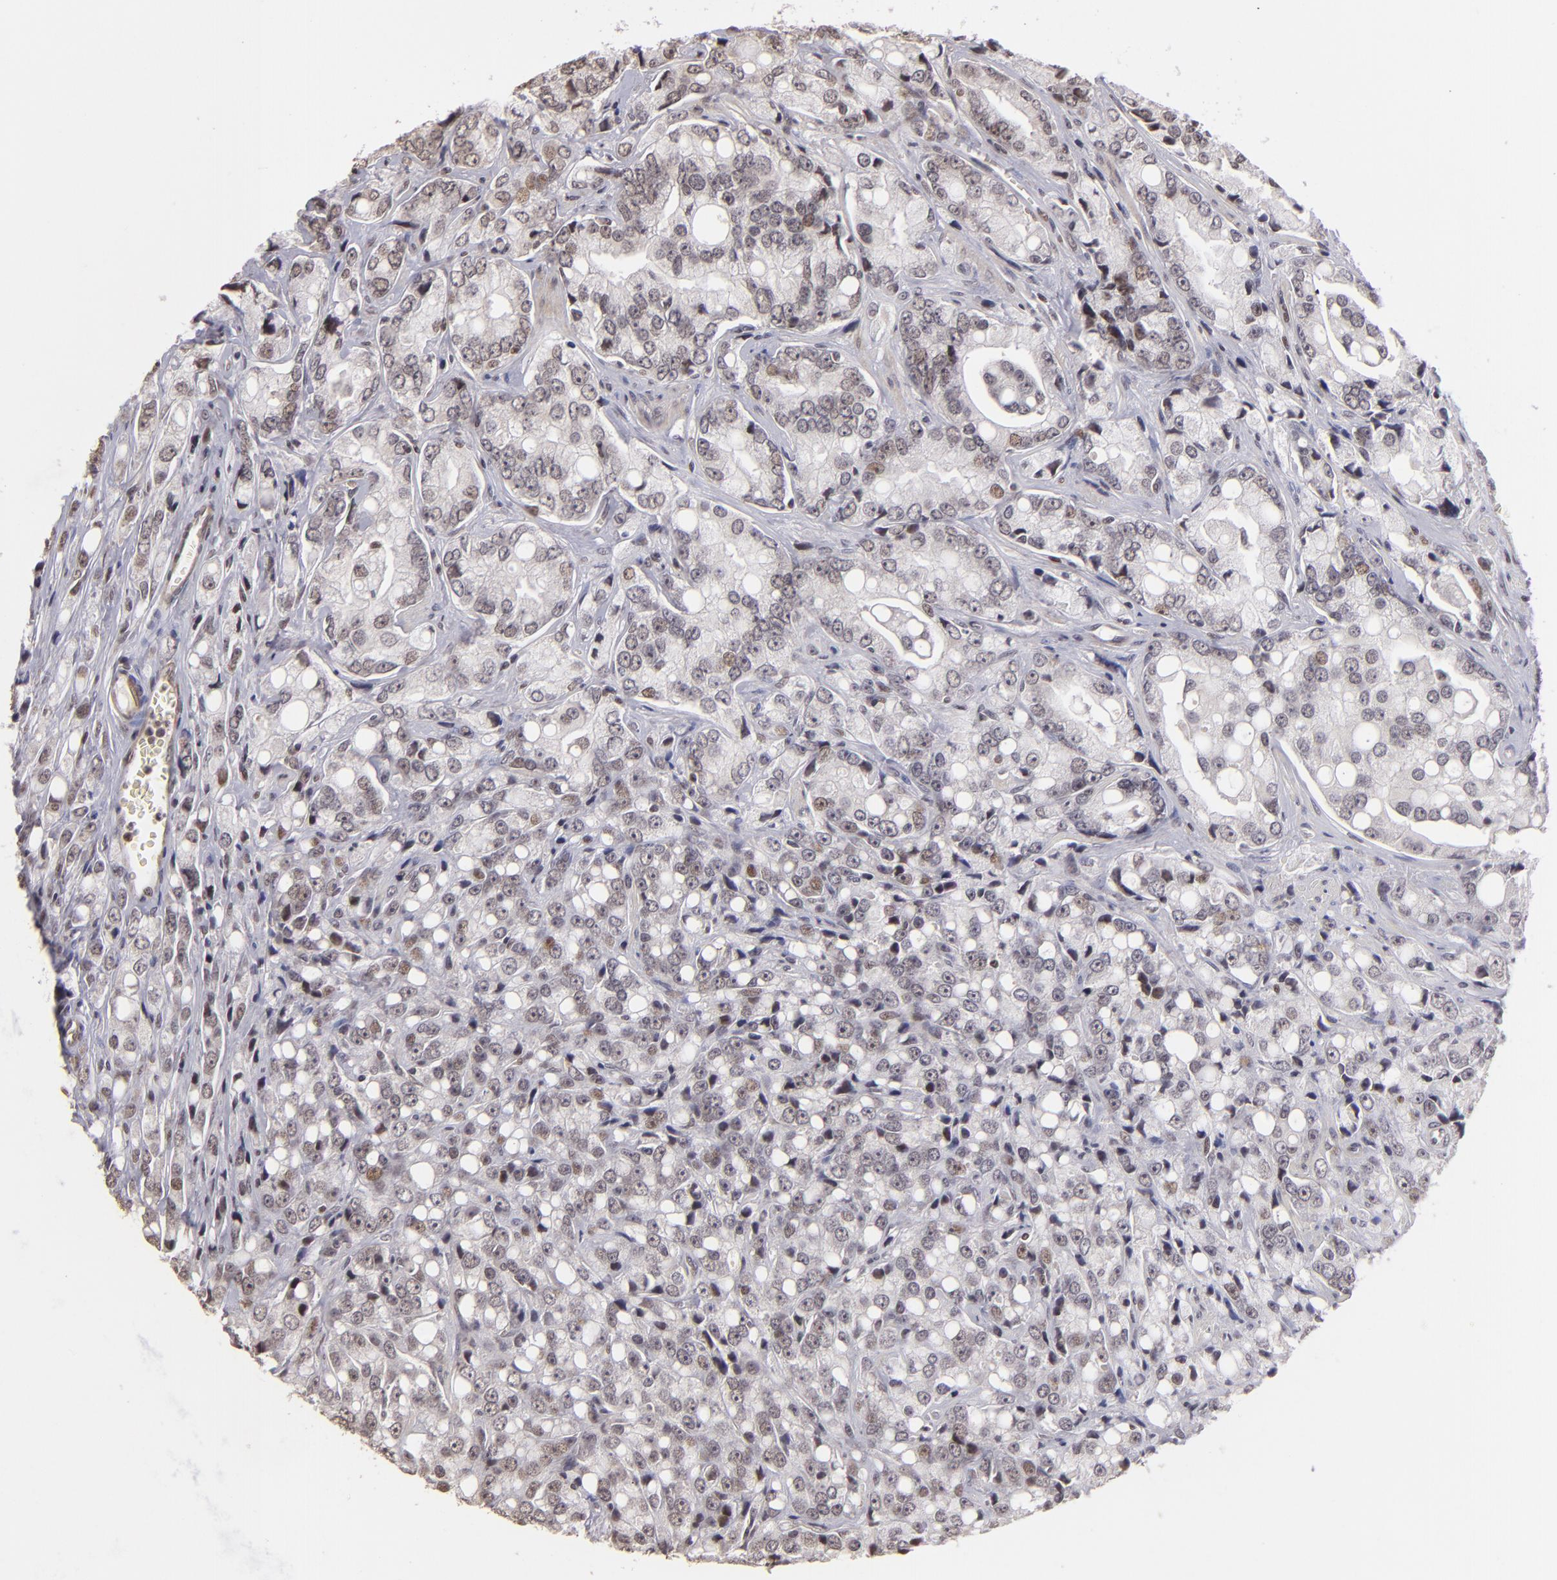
{"staining": {"intensity": "weak", "quantity": "<25%", "location": "nuclear"}, "tissue": "prostate cancer", "cell_type": "Tumor cells", "image_type": "cancer", "snomed": [{"axis": "morphology", "description": "Adenocarcinoma, High grade"}, {"axis": "topography", "description": "Prostate"}], "caption": "DAB immunohistochemical staining of prostate adenocarcinoma (high-grade) shows no significant staining in tumor cells.", "gene": "RARB", "patient": {"sex": "male", "age": 67}}